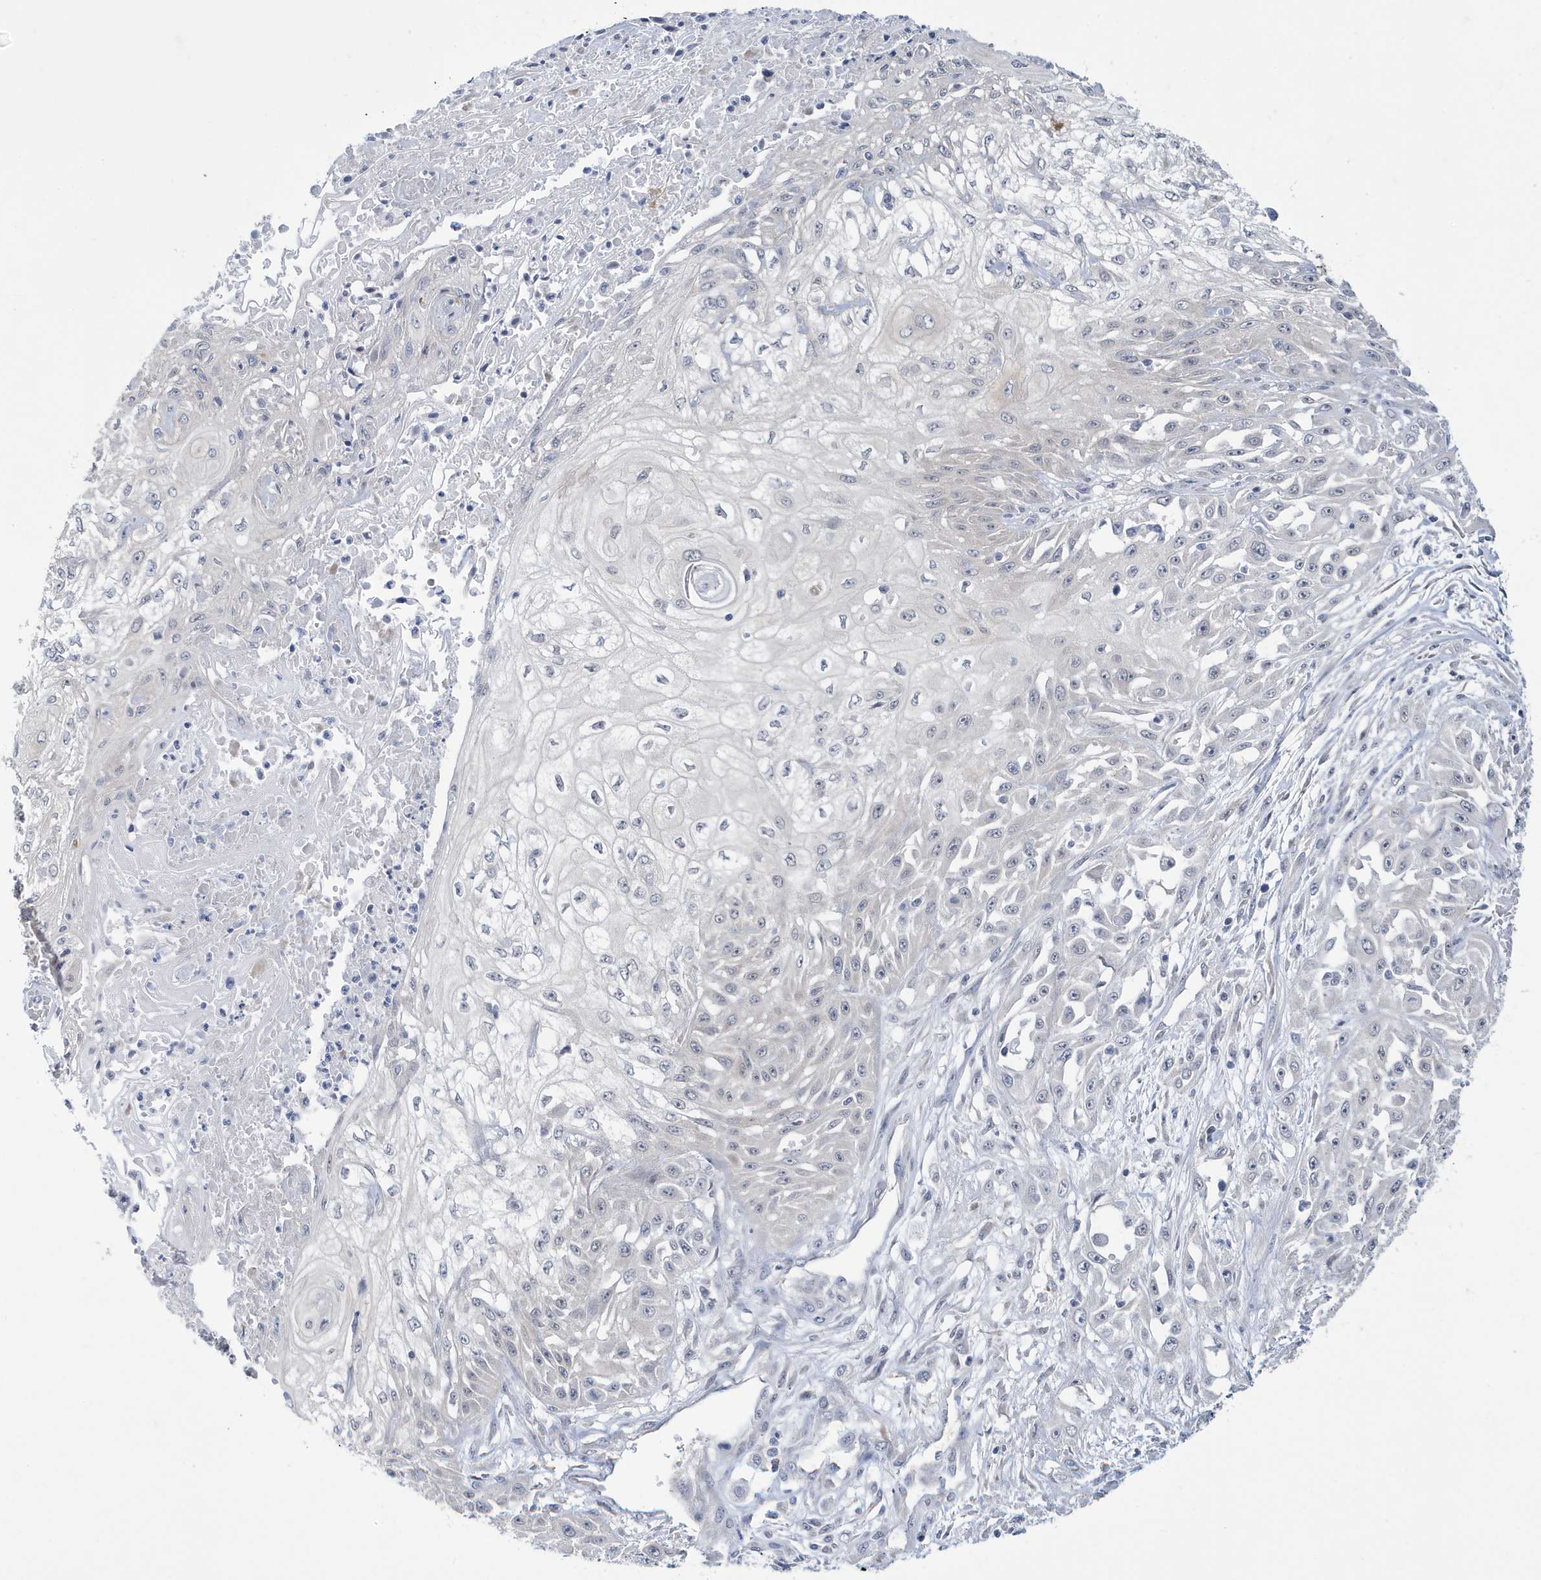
{"staining": {"intensity": "negative", "quantity": "none", "location": "none"}, "tissue": "skin cancer", "cell_type": "Tumor cells", "image_type": "cancer", "snomed": [{"axis": "morphology", "description": "Squamous cell carcinoma, NOS"}, {"axis": "morphology", "description": "Squamous cell carcinoma, metastatic, NOS"}, {"axis": "topography", "description": "Skin"}, {"axis": "topography", "description": "Lymph node"}], "caption": "There is no significant positivity in tumor cells of metastatic squamous cell carcinoma (skin).", "gene": "ZNF654", "patient": {"sex": "male", "age": 75}}